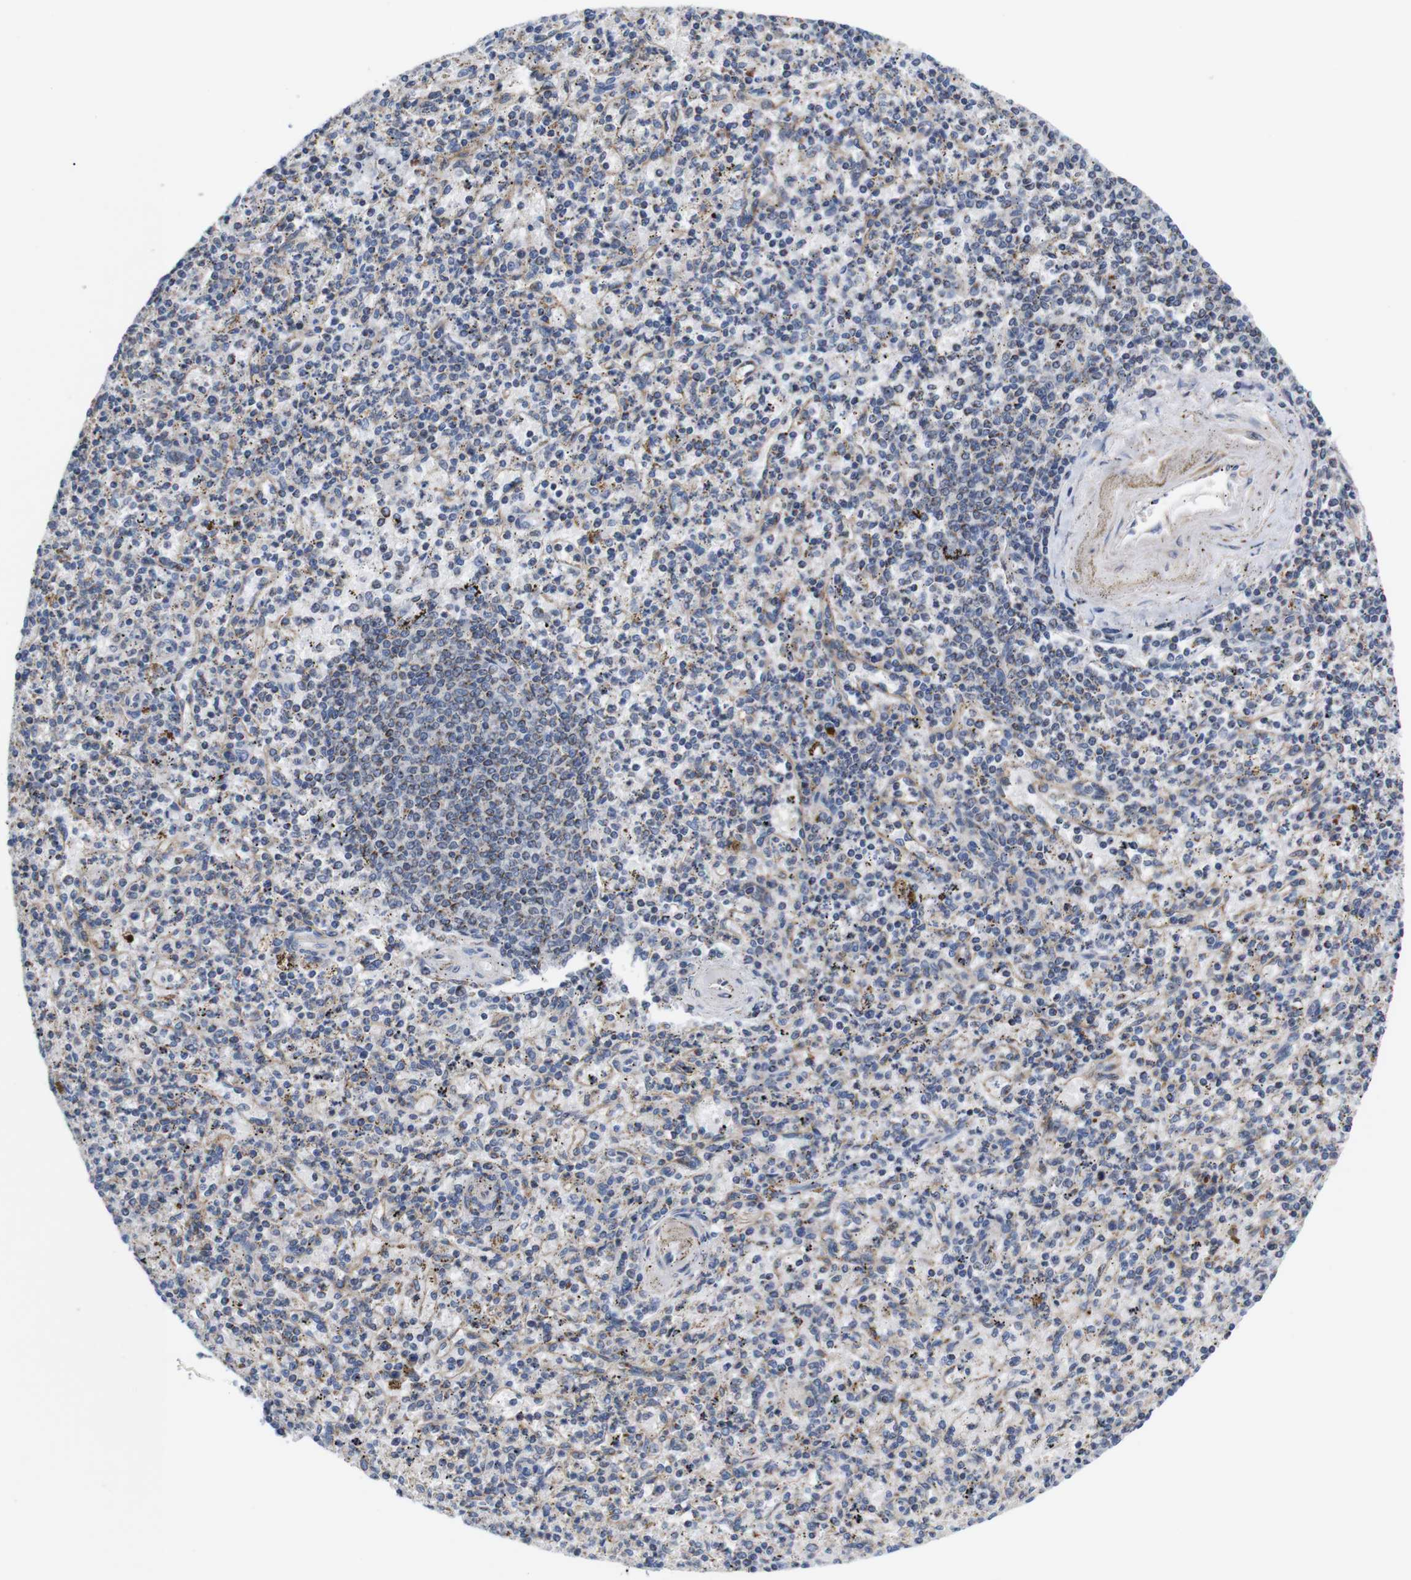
{"staining": {"intensity": "moderate", "quantity": "<25%", "location": "cytoplasmic/membranous"}, "tissue": "spleen", "cell_type": "Cells in red pulp", "image_type": "normal", "snomed": [{"axis": "morphology", "description": "Normal tissue, NOS"}, {"axis": "topography", "description": "Spleen"}], "caption": "Immunohistochemical staining of benign spleen displays moderate cytoplasmic/membranous protein staining in about <25% of cells in red pulp.", "gene": "LRRC55", "patient": {"sex": "male", "age": 72}}